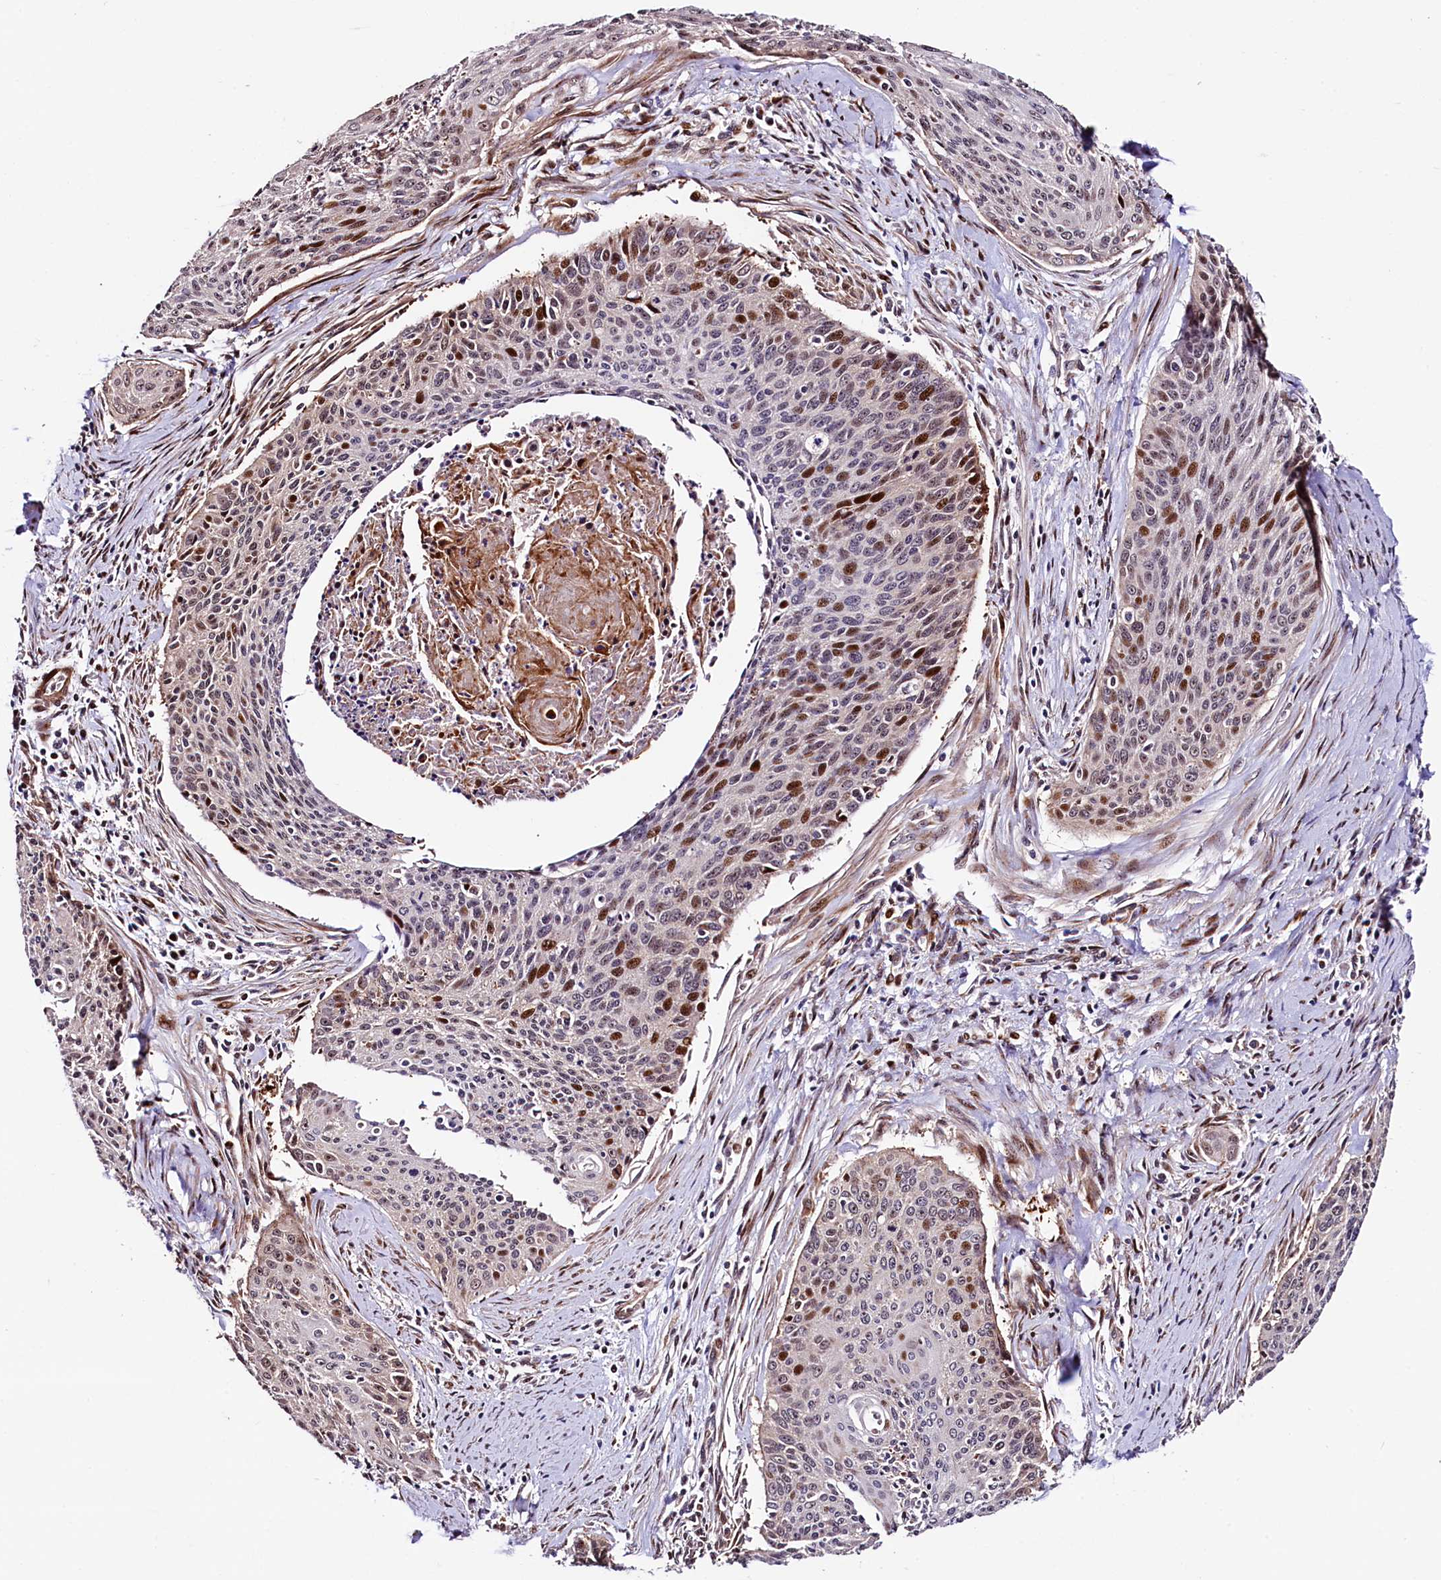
{"staining": {"intensity": "moderate", "quantity": "<25%", "location": "nuclear"}, "tissue": "cervical cancer", "cell_type": "Tumor cells", "image_type": "cancer", "snomed": [{"axis": "morphology", "description": "Squamous cell carcinoma, NOS"}, {"axis": "topography", "description": "Cervix"}], "caption": "Immunohistochemistry (IHC) photomicrograph of neoplastic tissue: cervical cancer stained using immunohistochemistry (IHC) reveals low levels of moderate protein expression localized specifically in the nuclear of tumor cells, appearing as a nuclear brown color.", "gene": "TRMT112", "patient": {"sex": "female", "age": 55}}